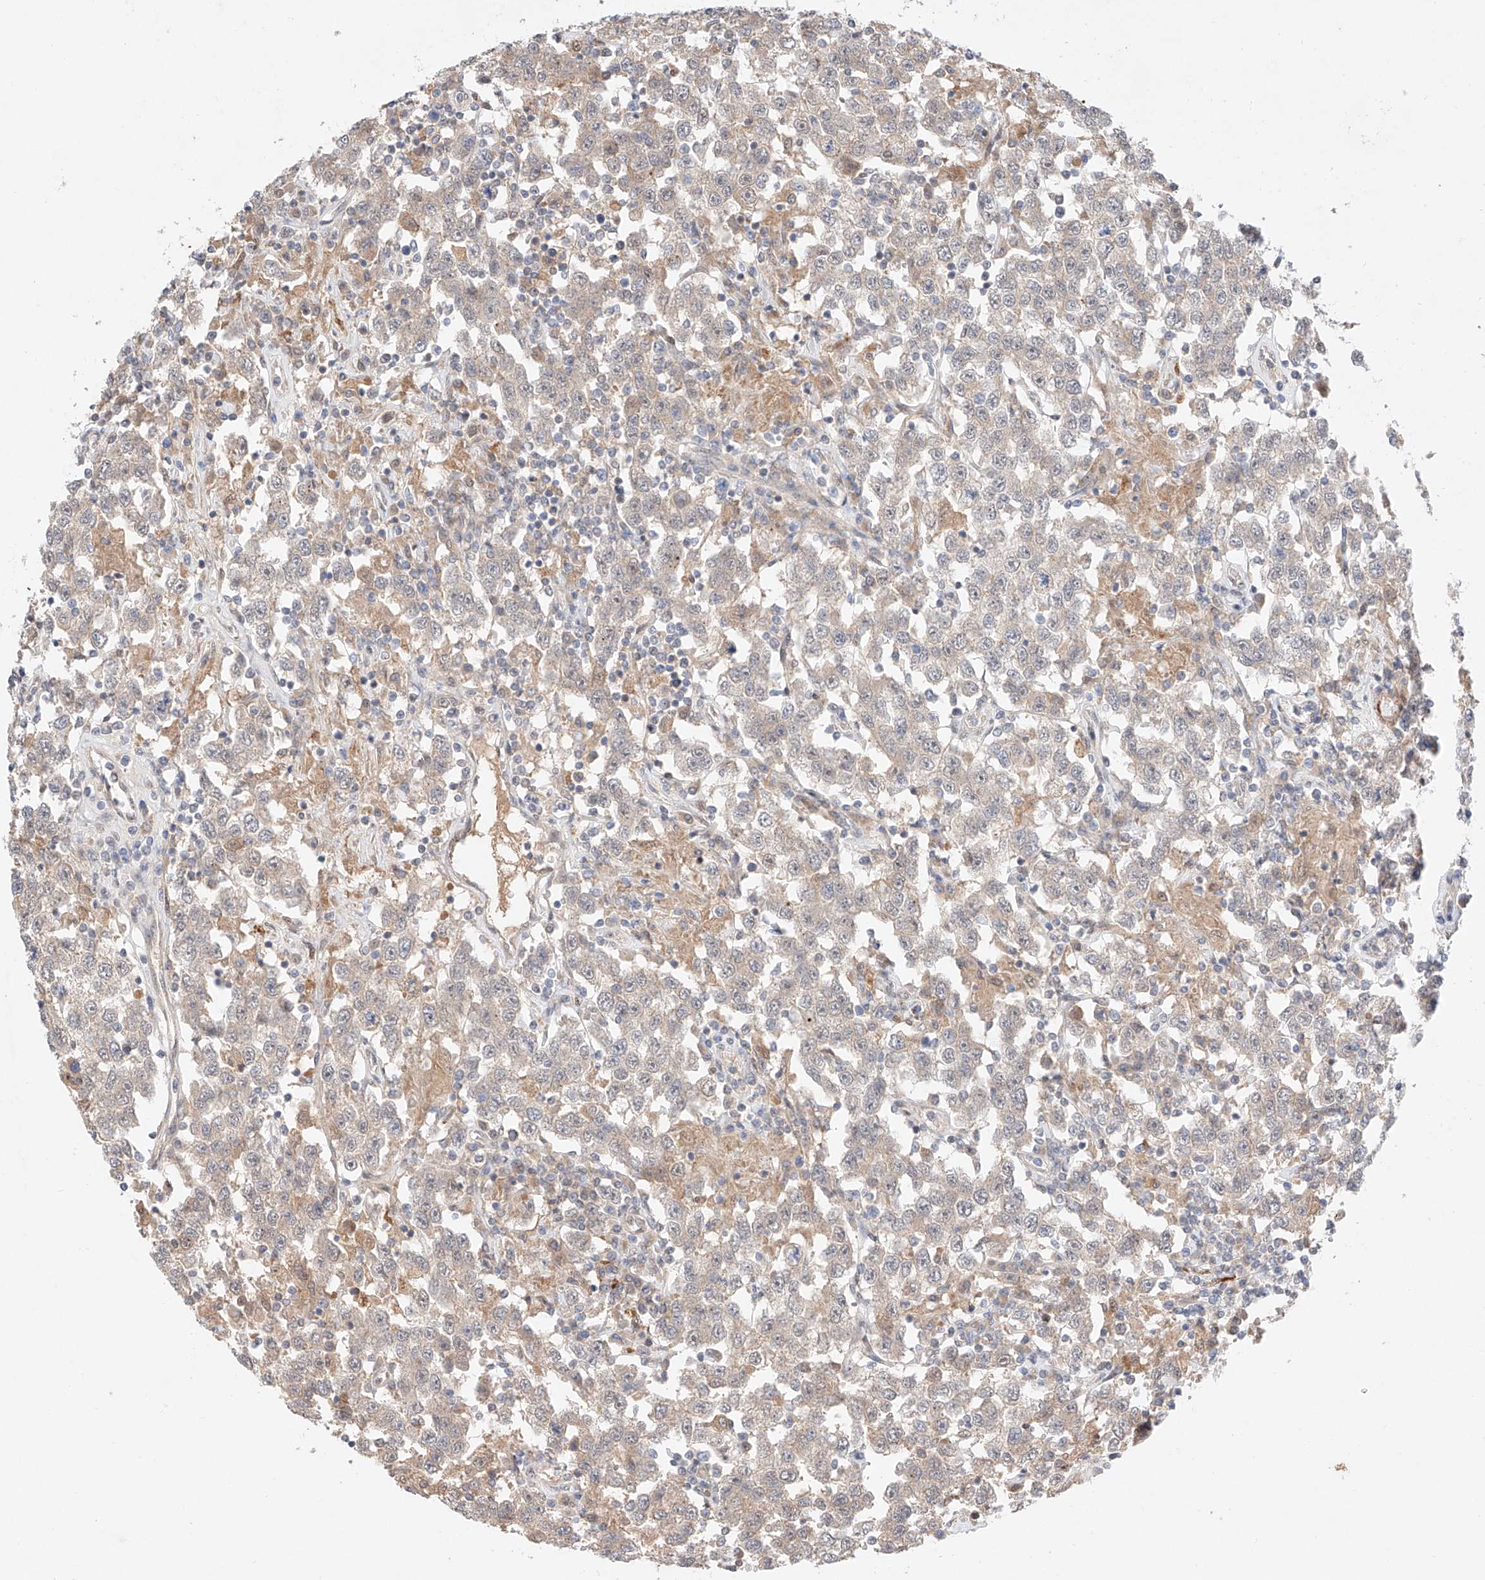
{"staining": {"intensity": "negative", "quantity": "none", "location": "none"}, "tissue": "testis cancer", "cell_type": "Tumor cells", "image_type": "cancer", "snomed": [{"axis": "morphology", "description": "Seminoma, NOS"}, {"axis": "topography", "description": "Testis"}], "caption": "This is an immunohistochemistry (IHC) micrograph of human testis cancer. There is no staining in tumor cells.", "gene": "GCNT1", "patient": {"sex": "male", "age": 41}}